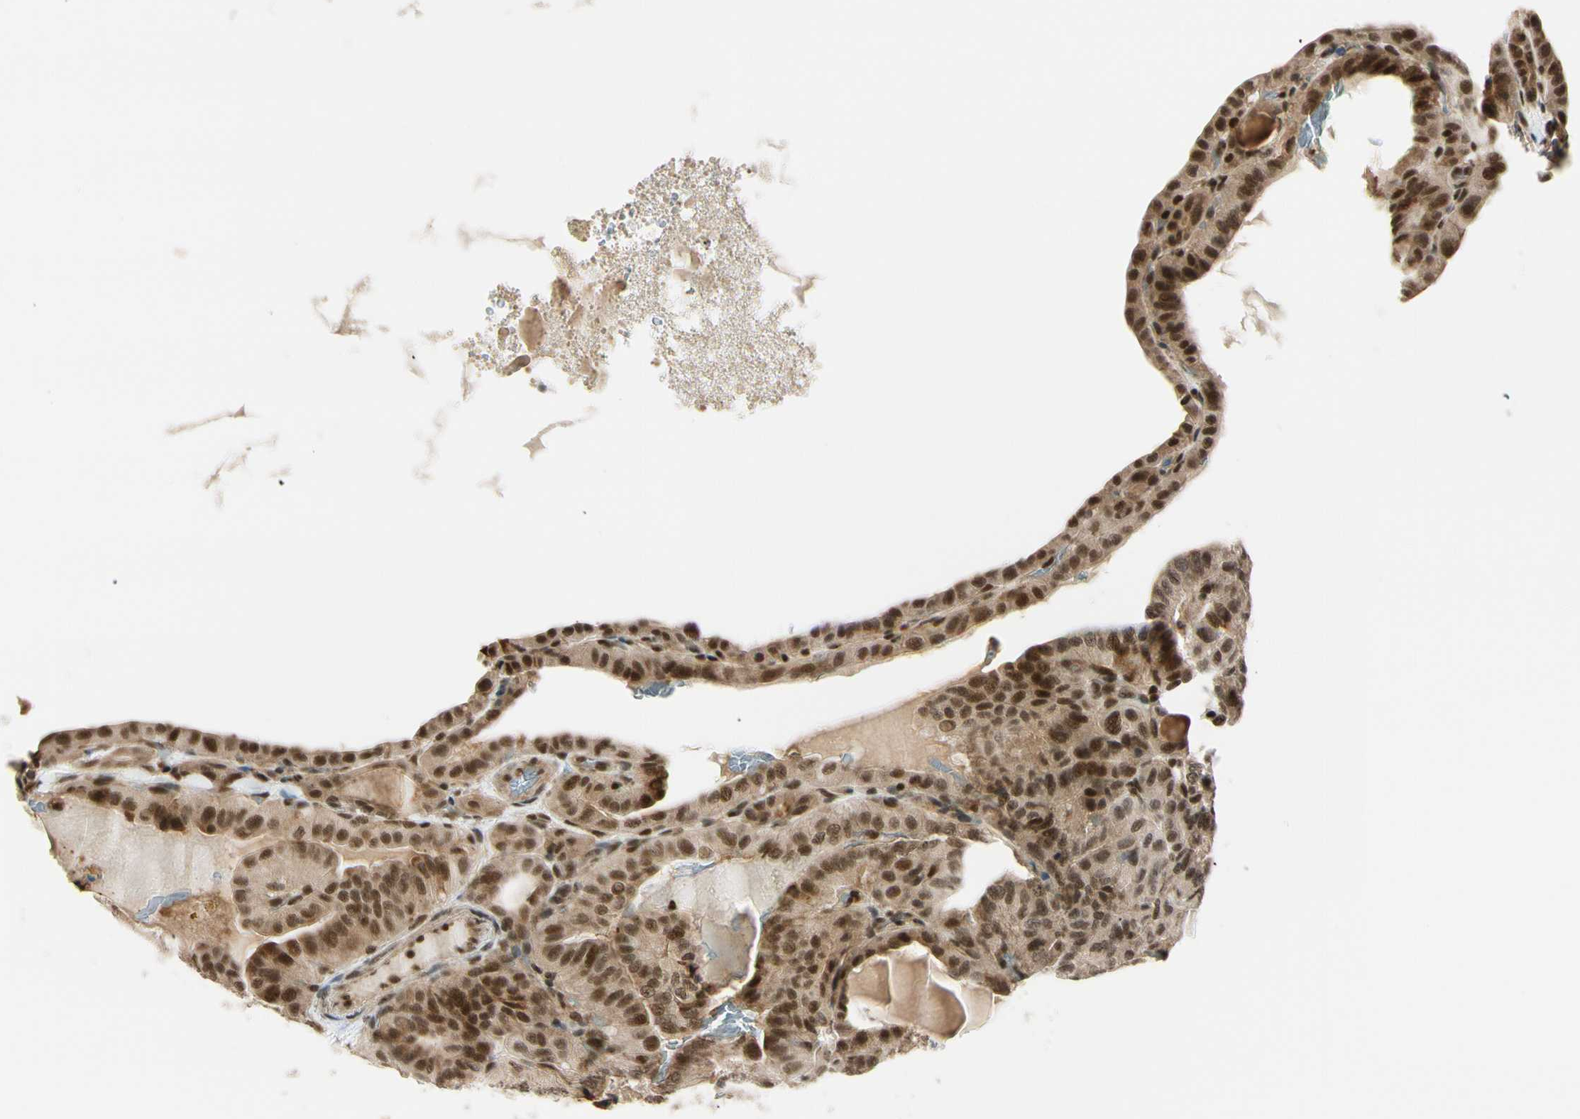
{"staining": {"intensity": "strong", "quantity": ">75%", "location": "cytoplasmic/membranous,nuclear"}, "tissue": "thyroid cancer", "cell_type": "Tumor cells", "image_type": "cancer", "snomed": [{"axis": "morphology", "description": "Papillary adenocarcinoma, NOS"}, {"axis": "topography", "description": "Thyroid gland"}], "caption": "This histopathology image exhibits immunohistochemistry (IHC) staining of human thyroid papillary adenocarcinoma, with high strong cytoplasmic/membranous and nuclear positivity in about >75% of tumor cells.", "gene": "DAXX", "patient": {"sex": "male", "age": 77}}